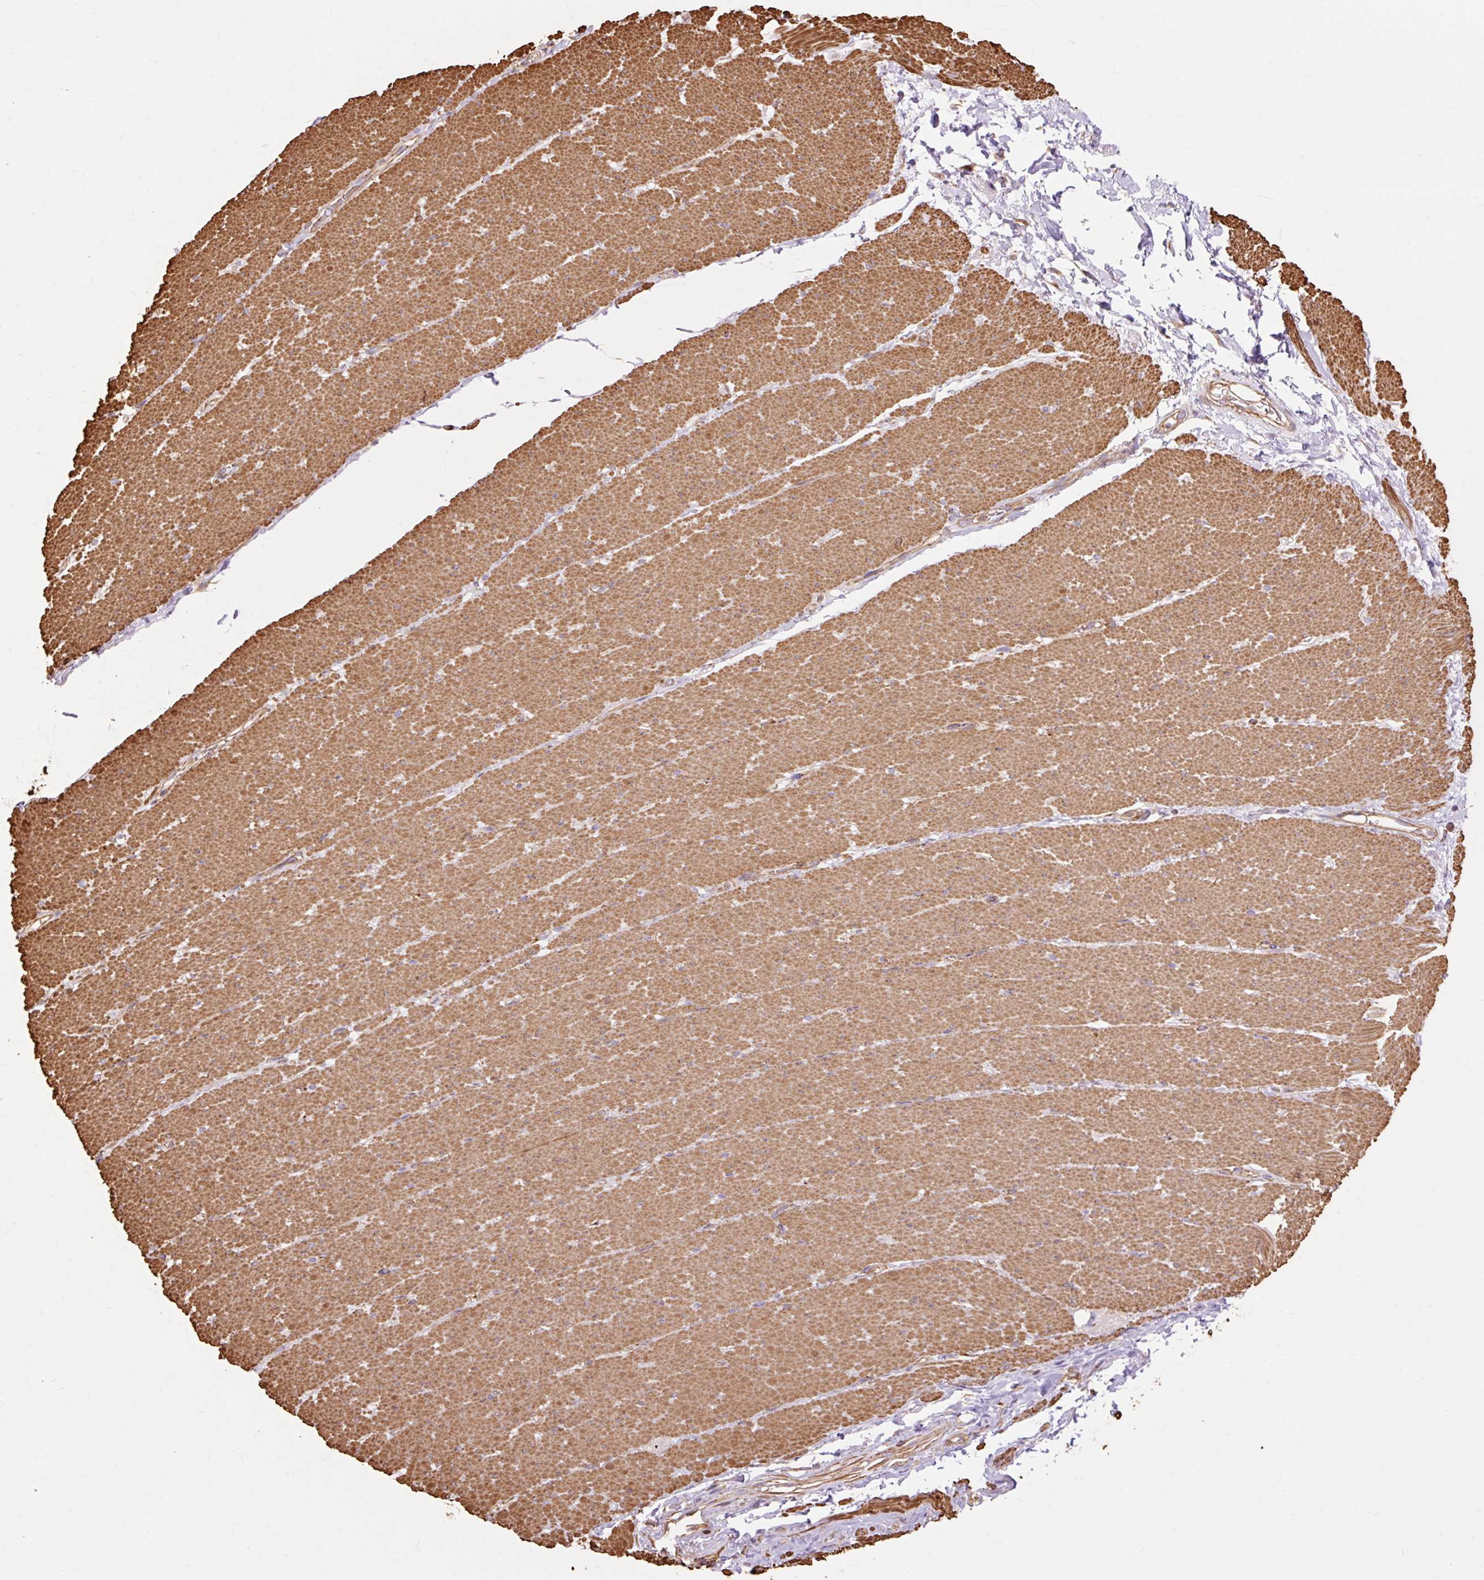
{"staining": {"intensity": "moderate", "quantity": ">75%", "location": "cytoplasmic/membranous"}, "tissue": "smooth muscle", "cell_type": "Smooth muscle cells", "image_type": "normal", "snomed": [{"axis": "morphology", "description": "Normal tissue, NOS"}, {"axis": "topography", "description": "Smooth muscle"}, {"axis": "topography", "description": "Rectum"}], "caption": "Protein staining of benign smooth muscle exhibits moderate cytoplasmic/membranous expression in approximately >75% of smooth muscle cells. The protein of interest is shown in brown color, while the nuclei are stained blue.", "gene": "TBC1D2B", "patient": {"sex": "male", "age": 53}}